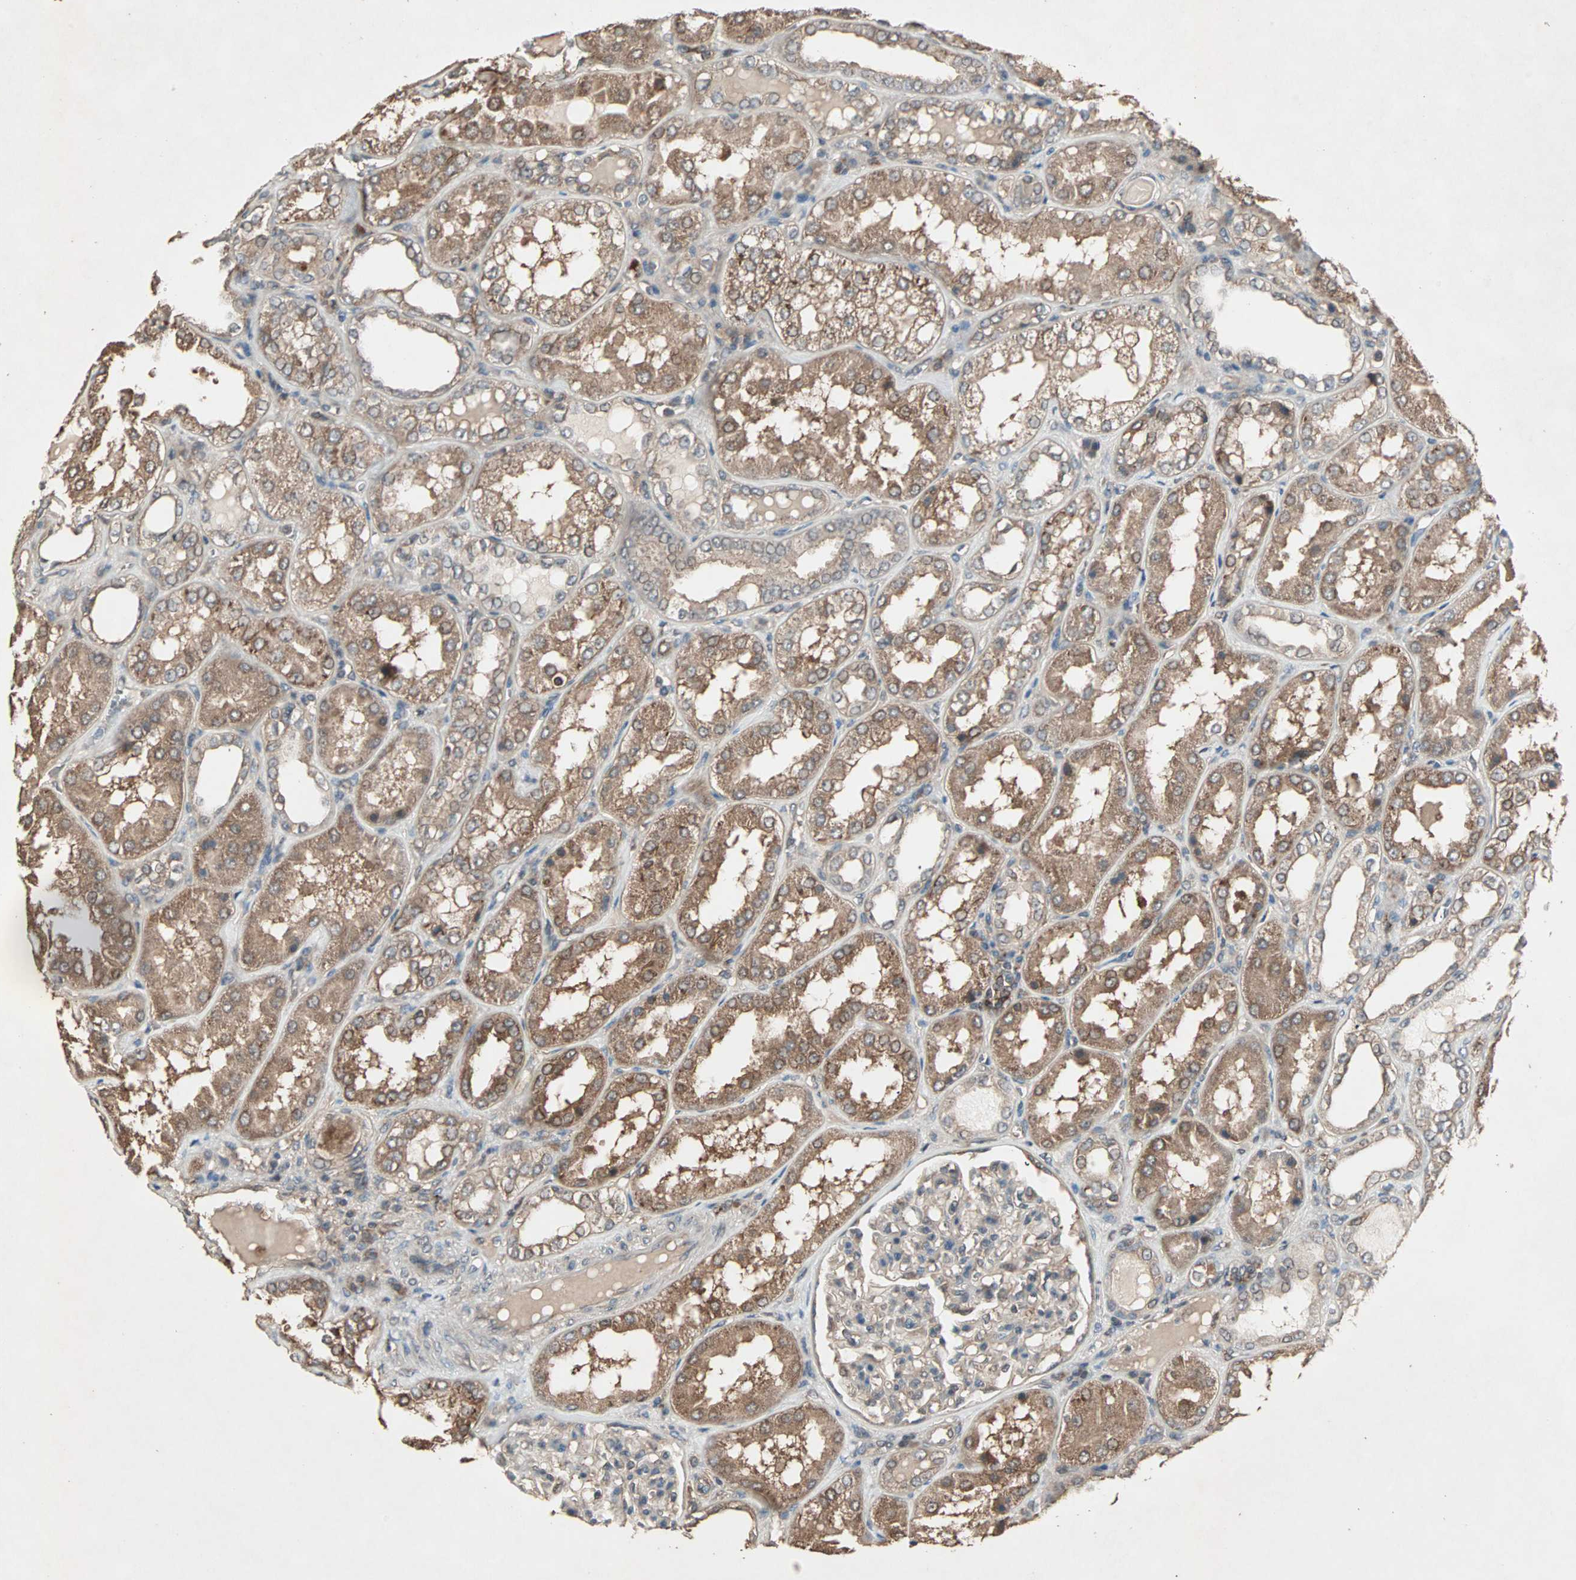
{"staining": {"intensity": "moderate", "quantity": ">75%", "location": "cytoplasmic/membranous"}, "tissue": "kidney", "cell_type": "Cells in glomeruli", "image_type": "normal", "snomed": [{"axis": "morphology", "description": "Normal tissue, NOS"}, {"axis": "topography", "description": "Kidney"}], "caption": "Immunohistochemical staining of unremarkable human kidney reveals >75% levels of moderate cytoplasmic/membranous protein expression in approximately >75% of cells in glomeruli.", "gene": "UBAC1", "patient": {"sex": "female", "age": 56}}